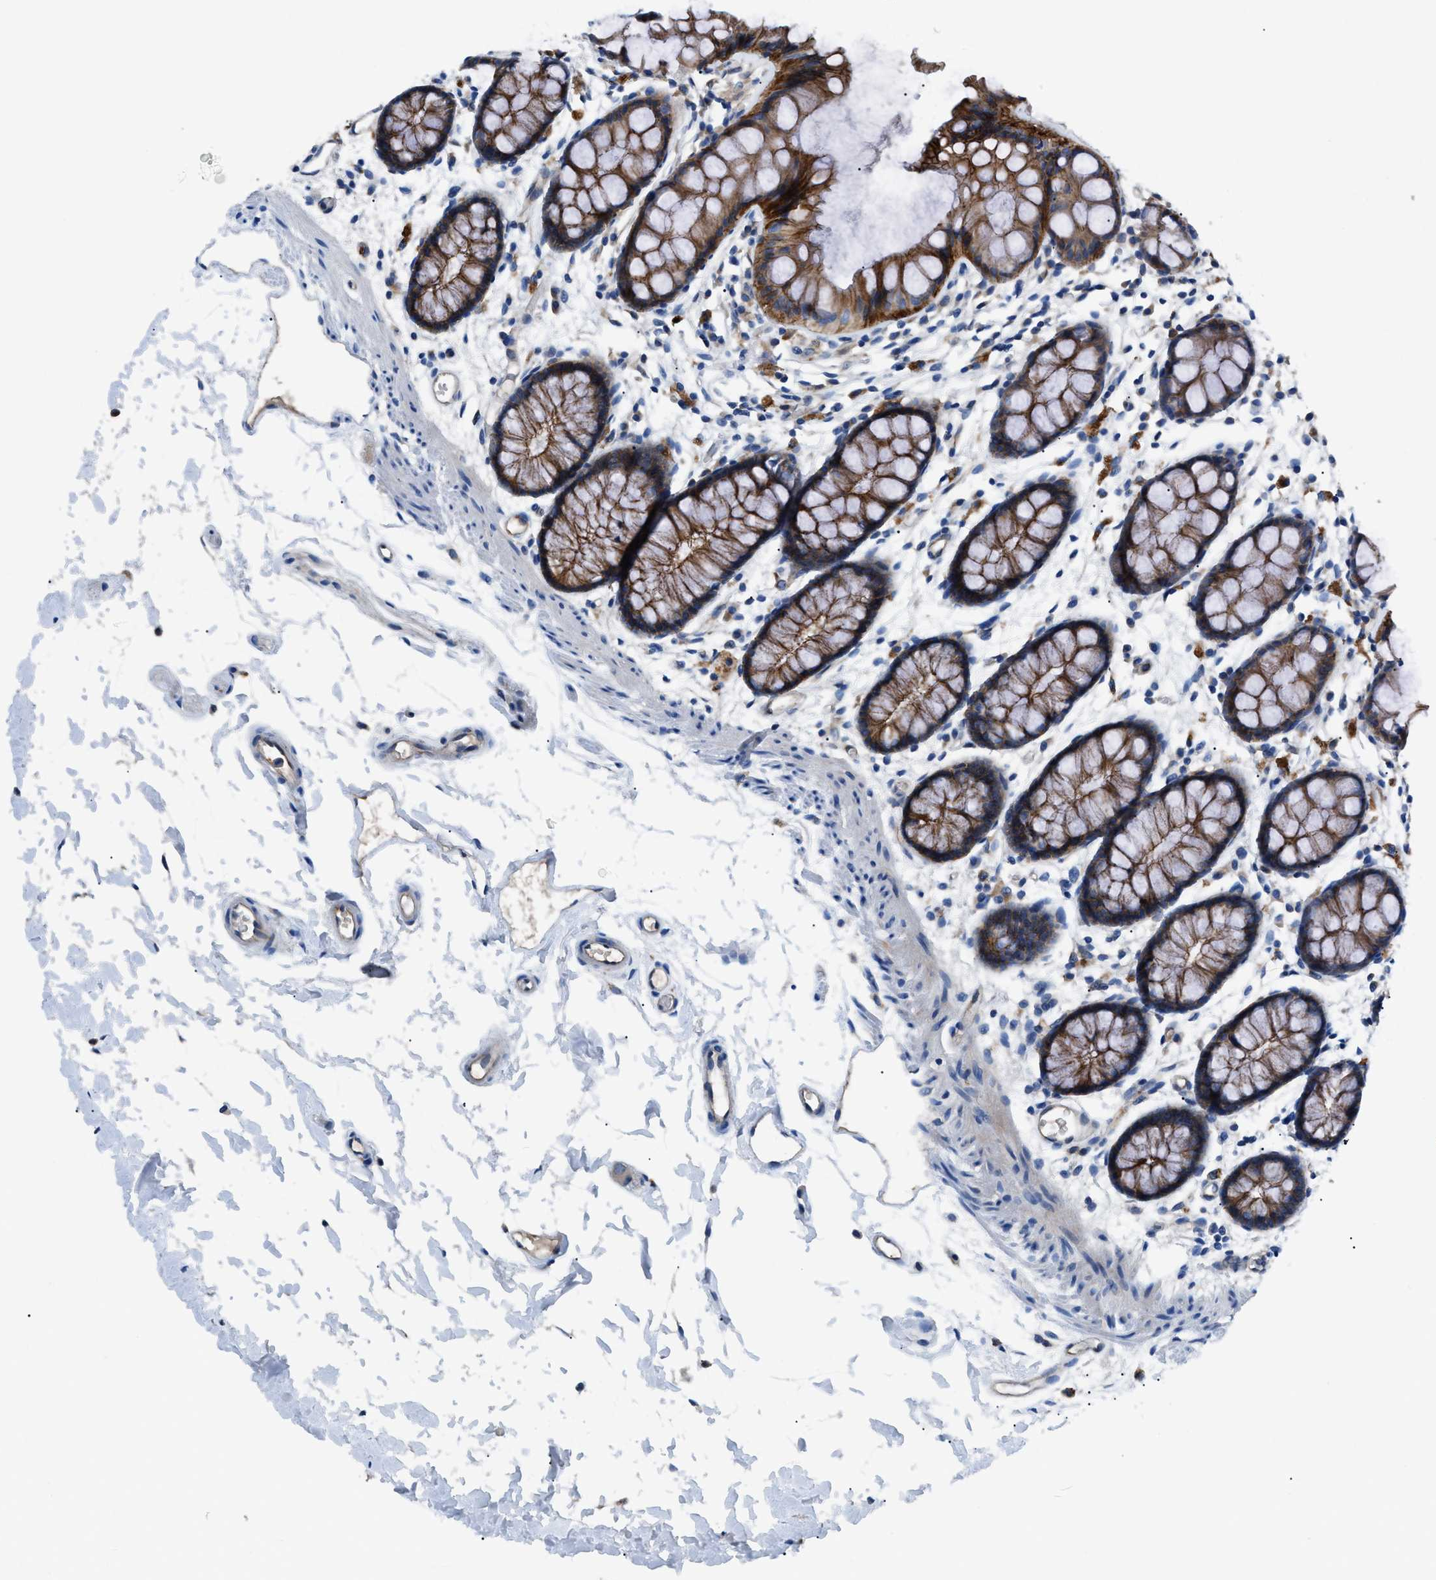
{"staining": {"intensity": "moderate", "quantity": ">75%", "location": "cytoplasmic/membranous"}, "tissue": "rectum", "cell_type": "Glandular cells", "image_type": "normal", "snomed": [{"axis": "morphology", "description": "Normal tissue, NOS"}, {"axis": "topography", "description": "Rectum"}], "caption": "Immunohistochemistry photomicrograph of normal rectum: human rectum stained using immunohistochemistry shows medium levels of moderate protein expression localized specifically in the cytoplasmic/membranous of glandular cells, appearing as a cytoplasmic/membranous brown color.", "gene": "ZDHHC24", "patient": {"sex": "female", "age": 66}}